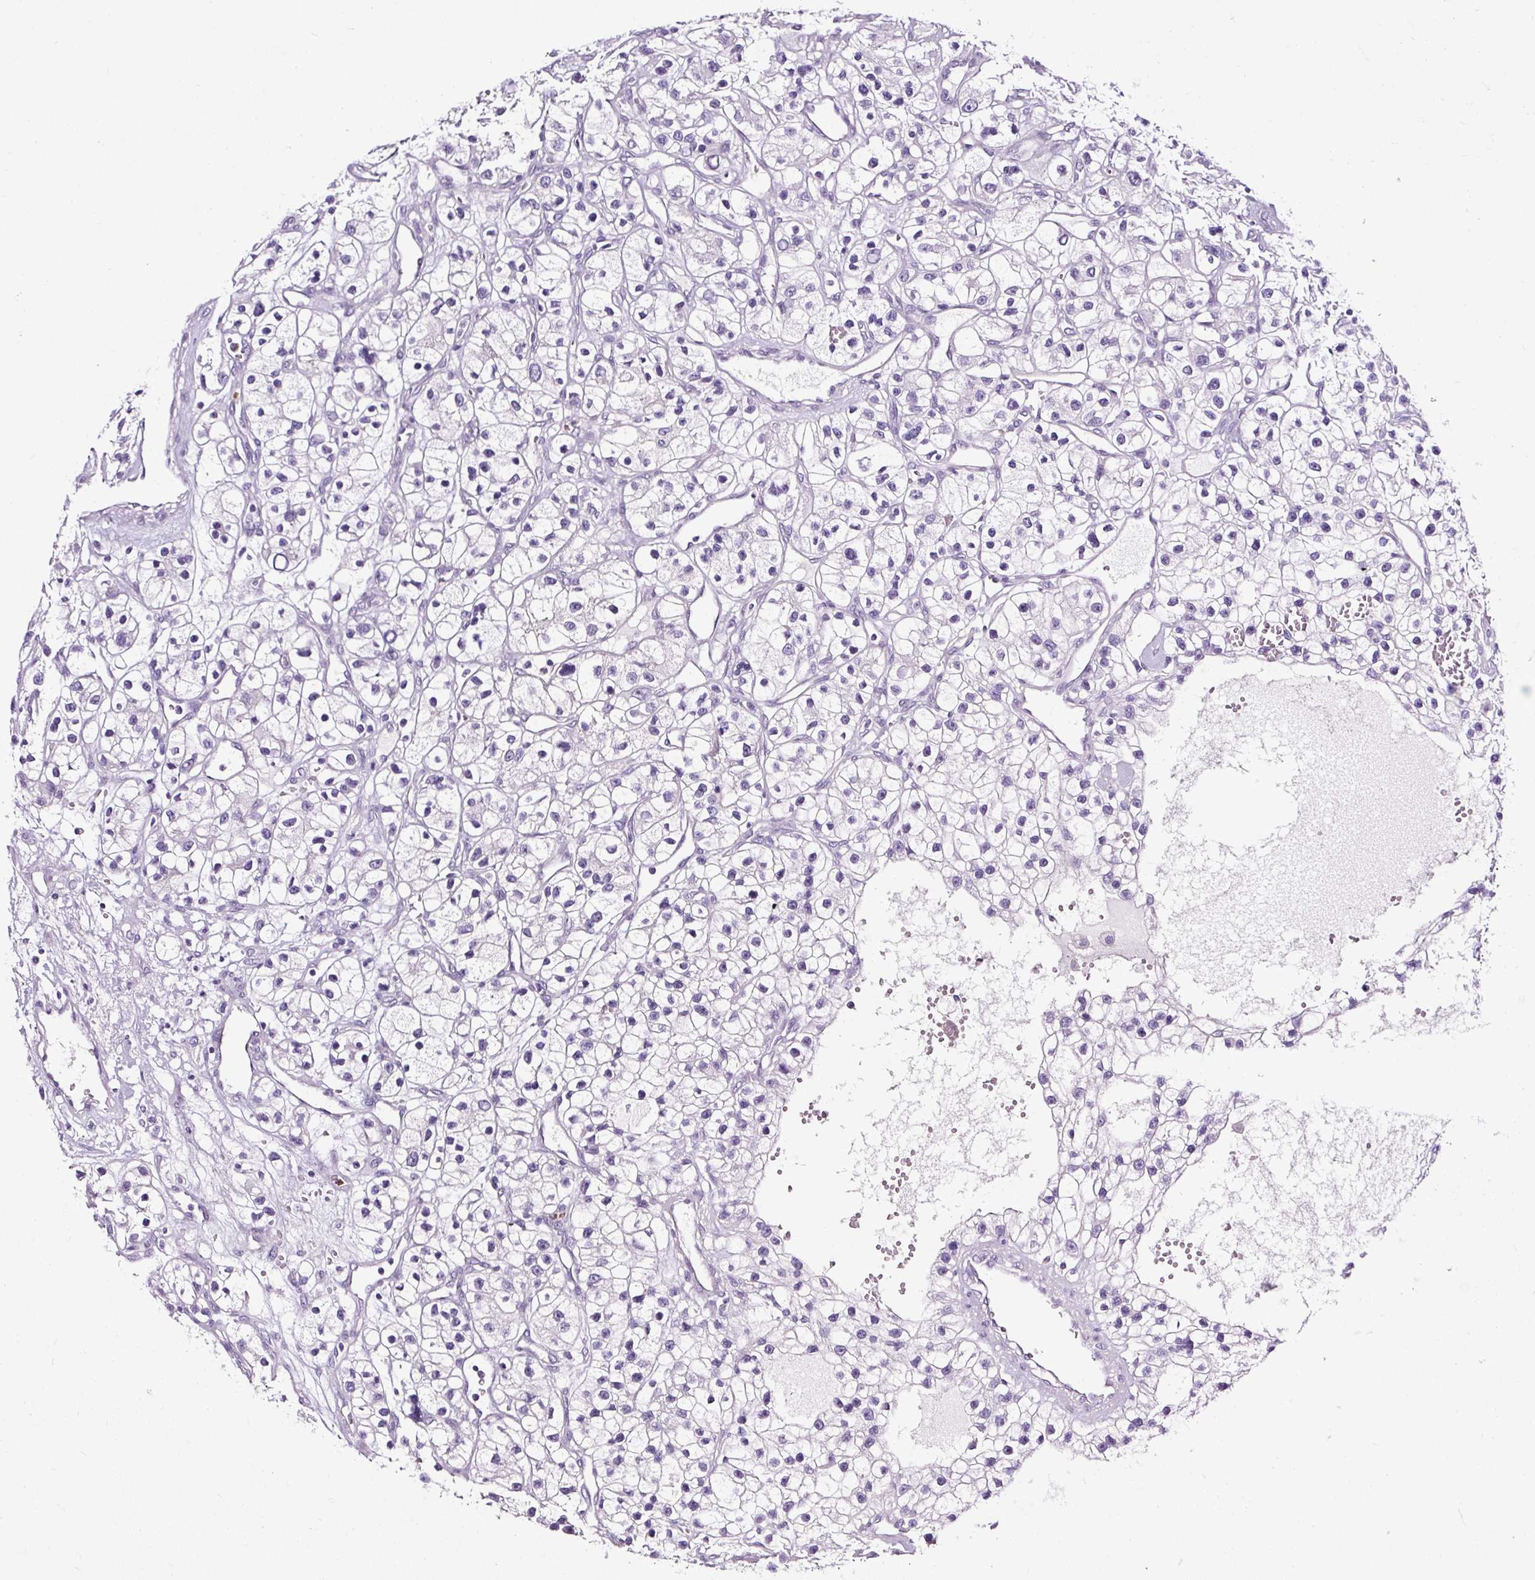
{"staining": {"intensity": "negative", "quantity": "none", "location": "none"}, "tissue": "renal cancer", "cell_type": "Tumor cells", "image_type": "cancer", "snomed": [{"axis": "morphology", "description": "Adenocarcinoma, NOS"}, {"axis": "topography", "description": "Kidney"}], "caption": "Immunohistochemistry (IHC) photomicrograph of human renal adenocarcinoma stained for a protein (brown), which shows no staining in tumor cells. (Brightfield microscopy of DAB immunohistochemistry at high magnification).", "gene": "SLC7A8", "patient": {"sex": "female", "age": 57}}